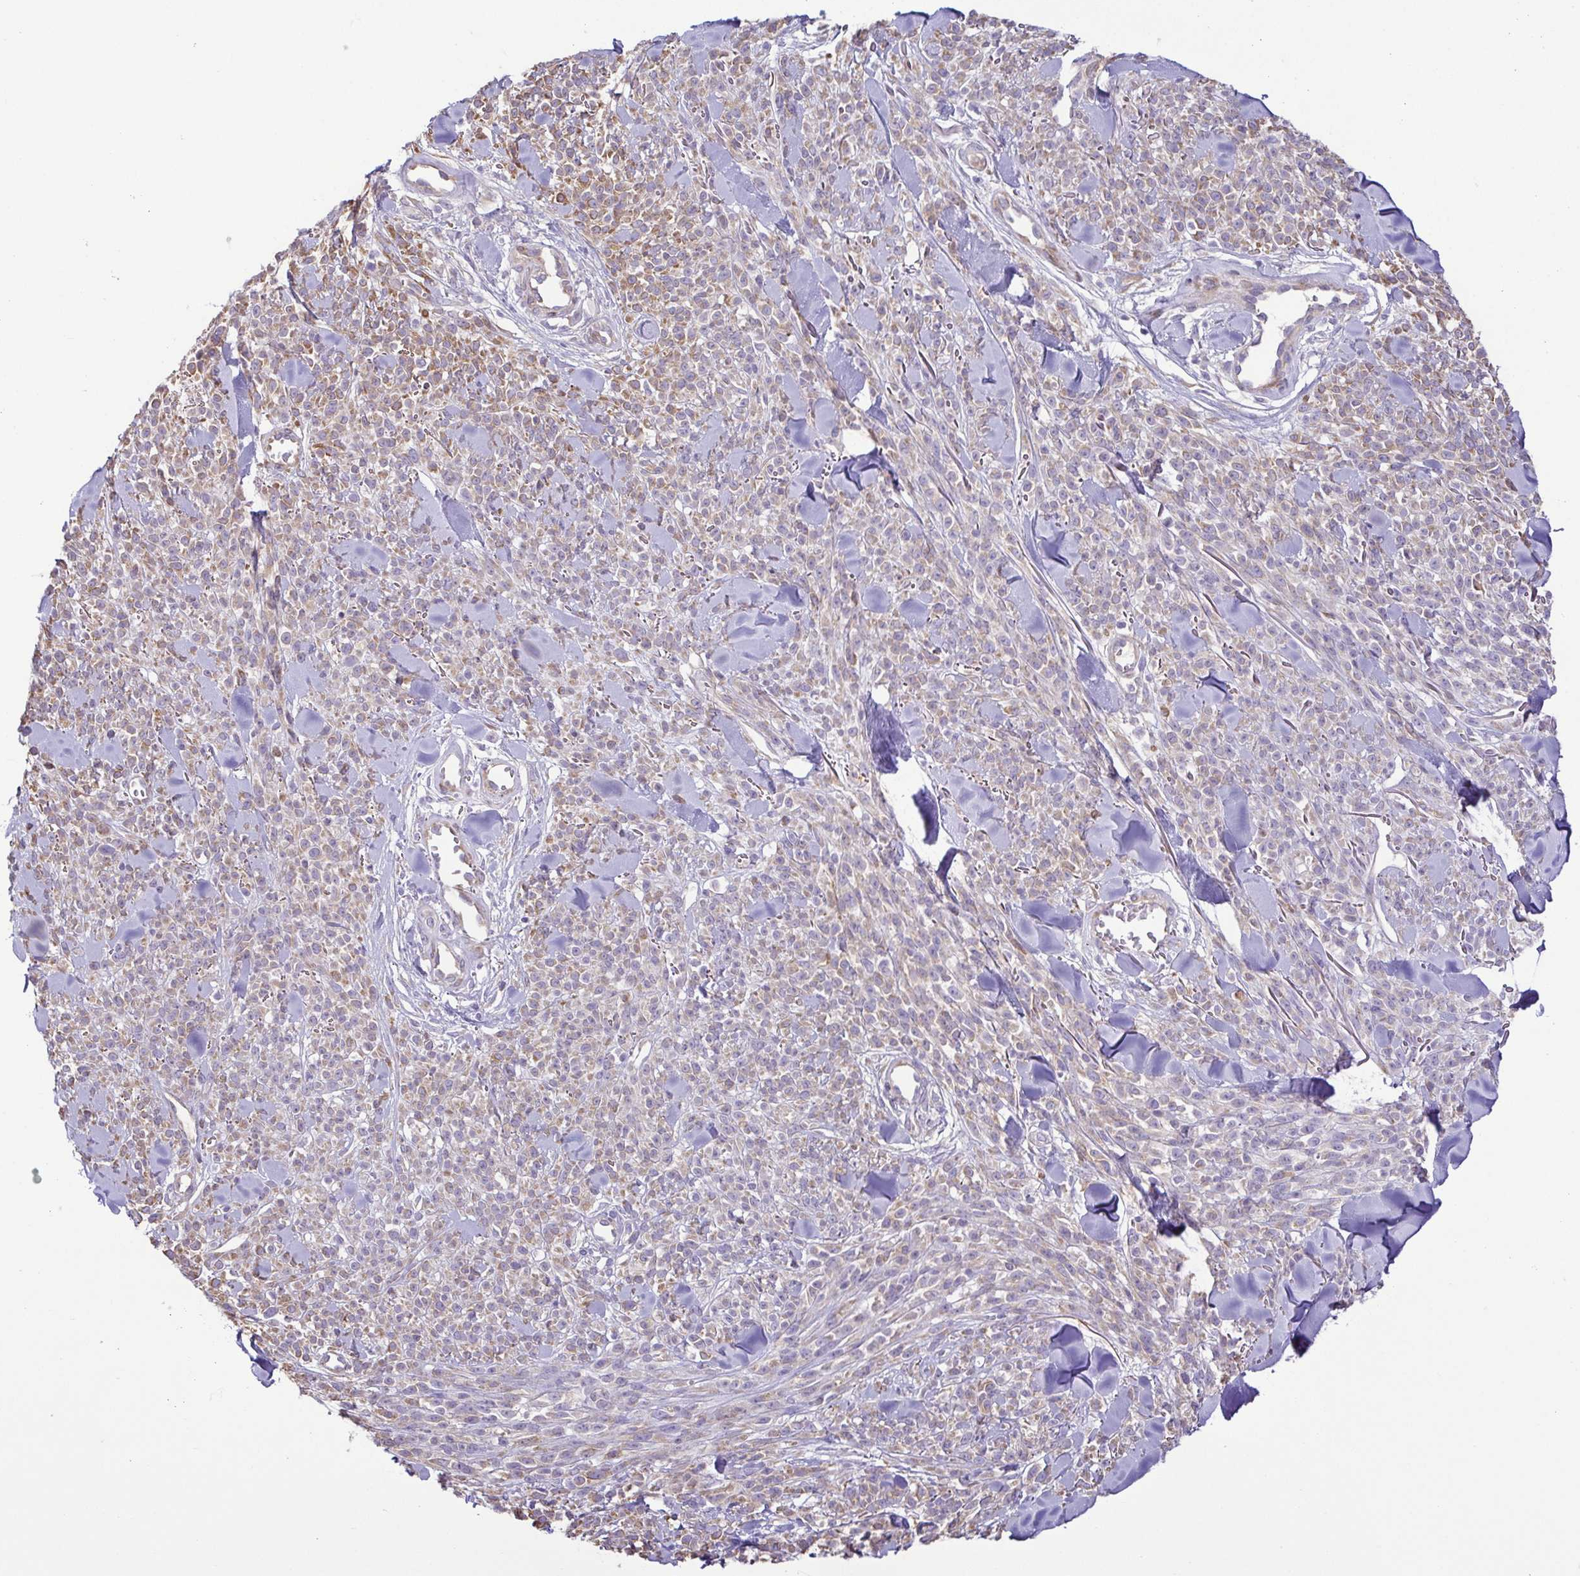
{"staining": {"intensity": "weak", "quantity": "25%-75%", "location": "cytoplasmic/membranous"}, "tissue": "melanoma", "cell_type": "Tumor cells", "image_type": "cancer", "snomed": [{"axis": "morphology", "description": "Malignant melanoma, NOS"}, {"axis": "topography", "description": "Skin"}, {"axis": "topography", "description": "Skin of trunk"}], "caption": "Malignant melanoma tissue shows weak cytoplasmic/membranous expression in approximately 25%-75% of tumor cells", "gene": "MYL10", "patient": {"sex": "male", "age": 74}}